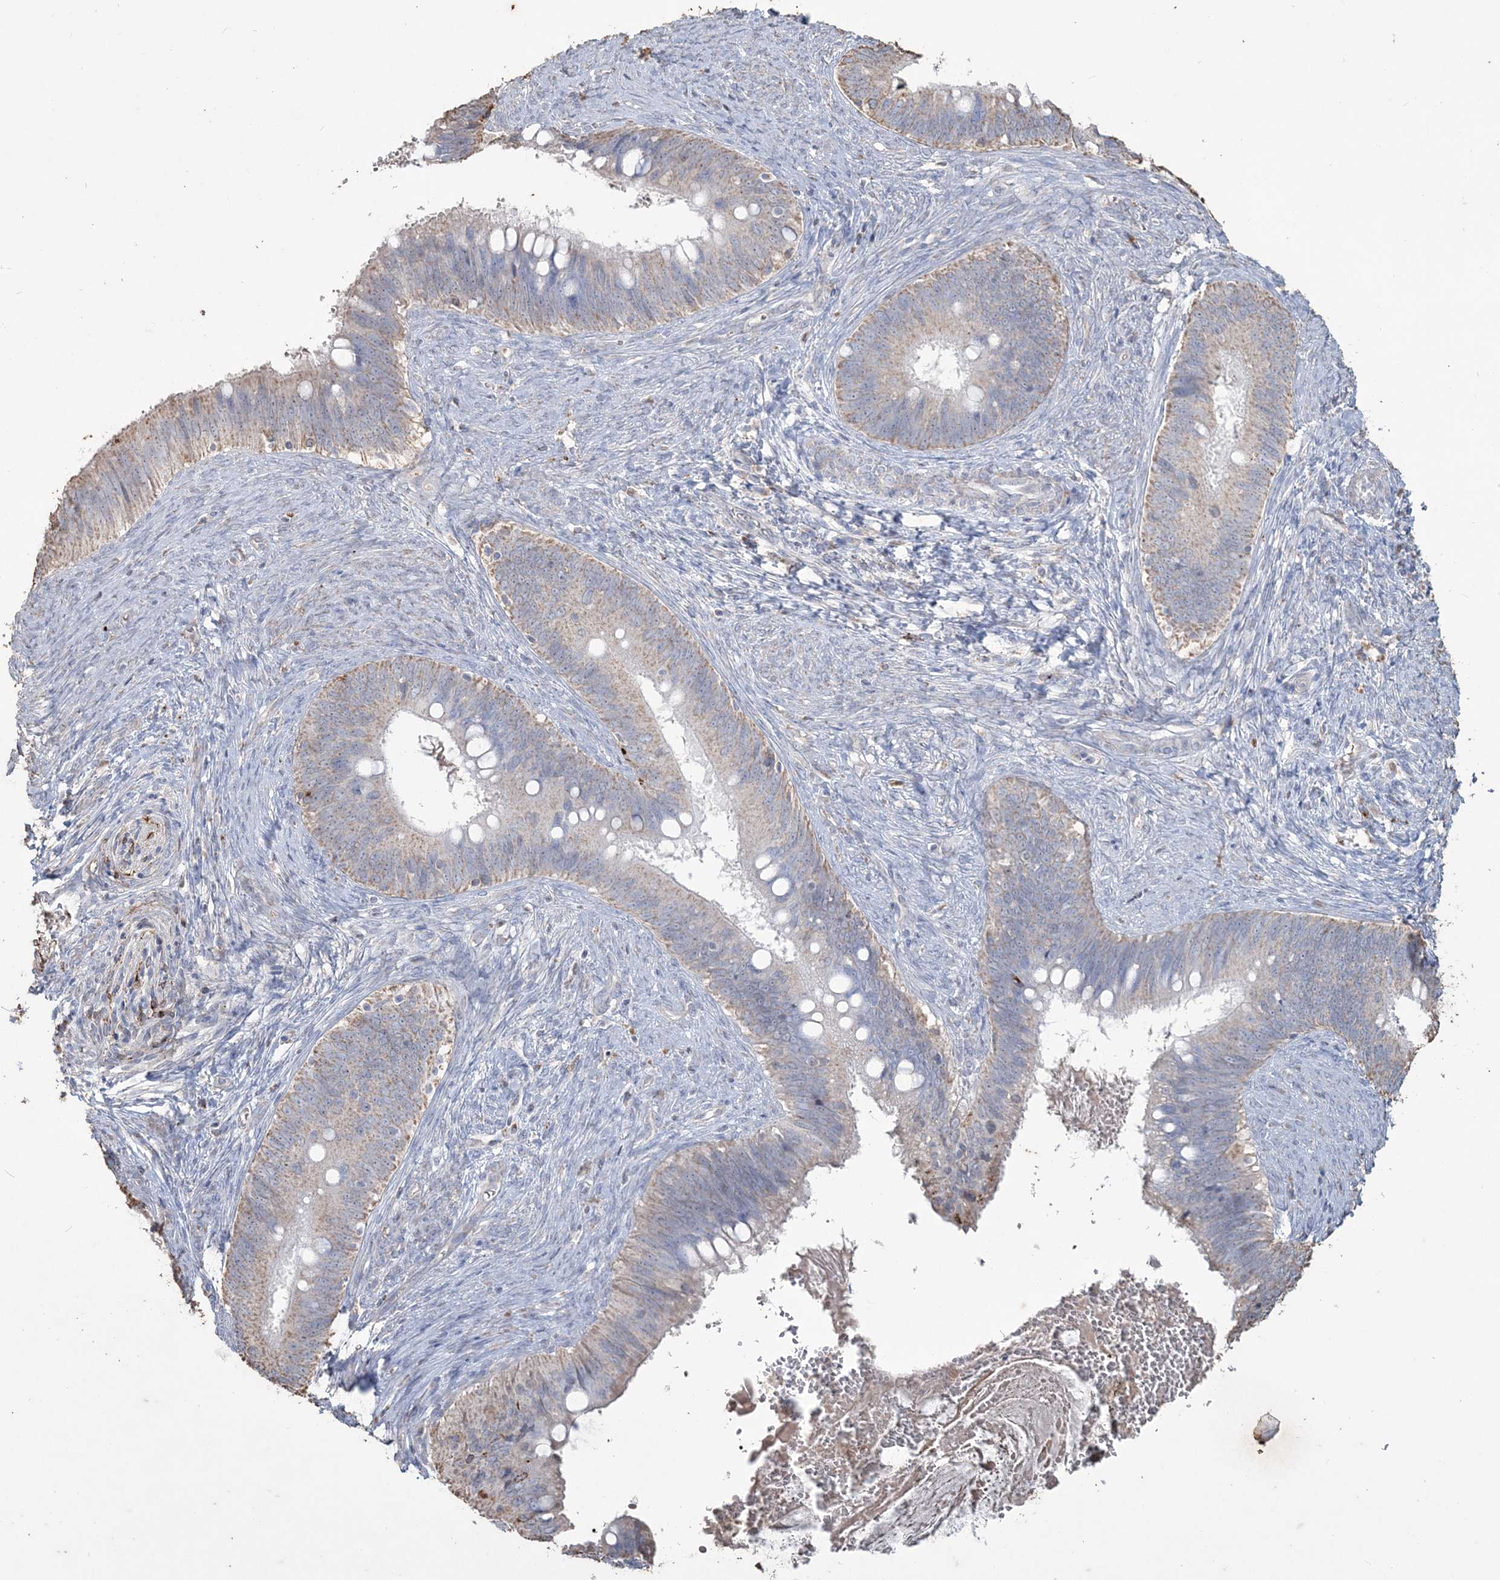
{"staining": {"intensity": "weak", "quantity": "25%-75%", "location": "cytoplasmic/membranous"}, "tissue": "cervical cancer", "cell_type": "Tumor cells", "image_type": "cancer", "snomed": [{"axis": "morphology", "description": "Adenocarcinoma, NOS"}, {"axis": "topography", "description": "Cervix"}], "caption": "Immunohistochemical staining of human cervical cancer exhibits low levels of weak cytoplasmic/membranous positivity in about 25%-75% of tumor cells.", "gene": "SFMBT2", "patient": {"sex": "female", "age": 42}}